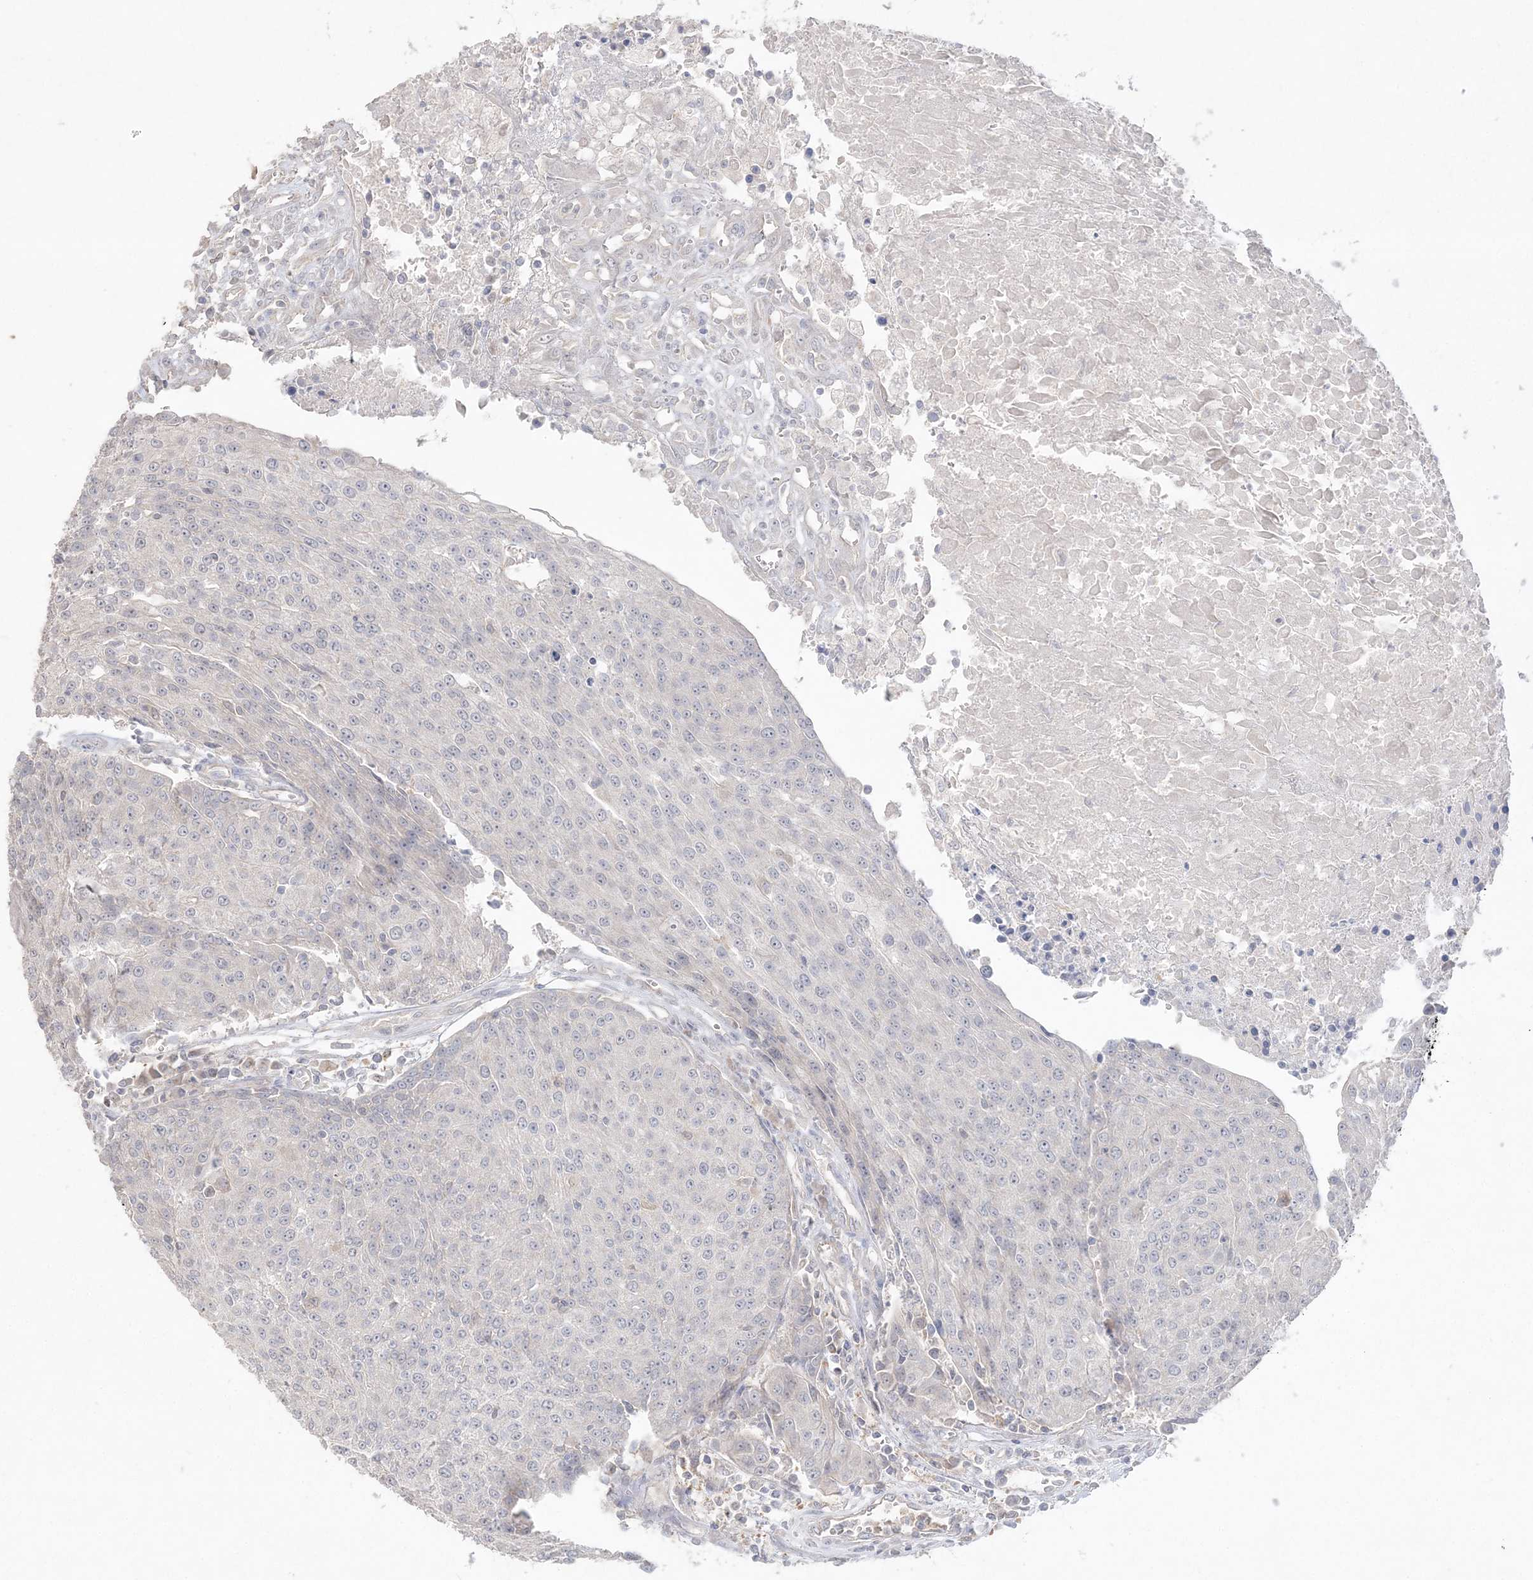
{"staining": {"intensity": "negative", "quantity": "none", "location": "none"}, "tissue": "urothelial cancer", "cell_type": "Tumor cells", "image_type": "cancer", "snomed": [{"axis": "morphology", "description": "Urothelial carcinoma, High grade"}, {"axis": "topography", "description": "Urinary bladder"}], "caption": "Tumor cells show no significant expression in high-grade urothelial carcinoma.", "gene": "SH3BP4", "patient": {"sex": "female", "age": 85}}